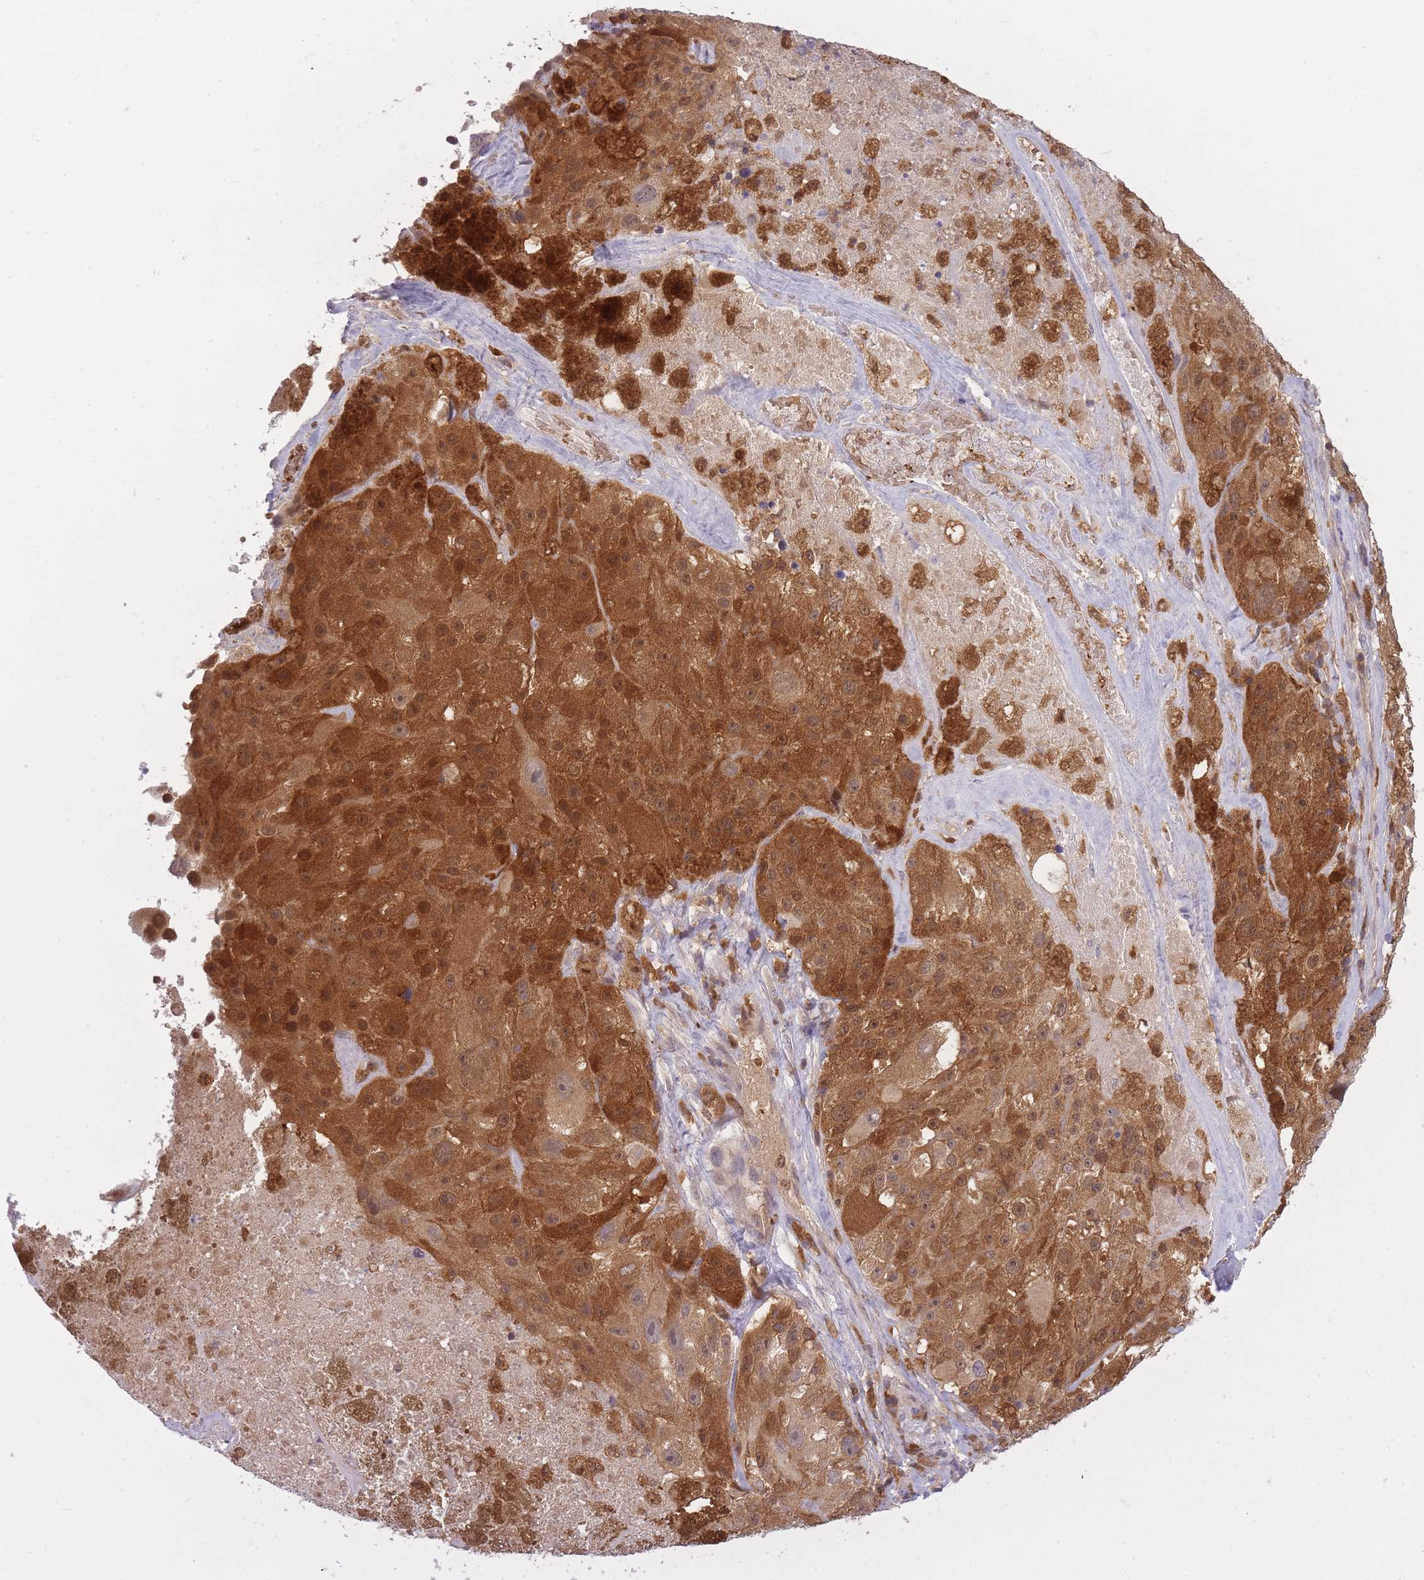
{"staining": {"intensity": "strong", "quantity": ">75%", "location": "cytoplasmic/membranous,nuclear"}, "tissue": "melanoma", "cell_type": "Tumor cells", "image_type": "cancer", "snomed": [{"axis": "morphology", "description": "Malignant melanoma, Metastatic site"}, {"axis": "topography", "description": "Lymph node"}], "caption": "Immunohistochemical staining of malignant melanoma (metastatic site) reveals high levels of strong cytoplasmic/membranous and nuclear protein staining in about >75% of tumor cells. (DAB (3,3'-diaminobenzidine) = brown stain, brightfield microscopy at high magnification).", "gene": "CXorf38", "patient": {"sex": "male", "age": 62}}